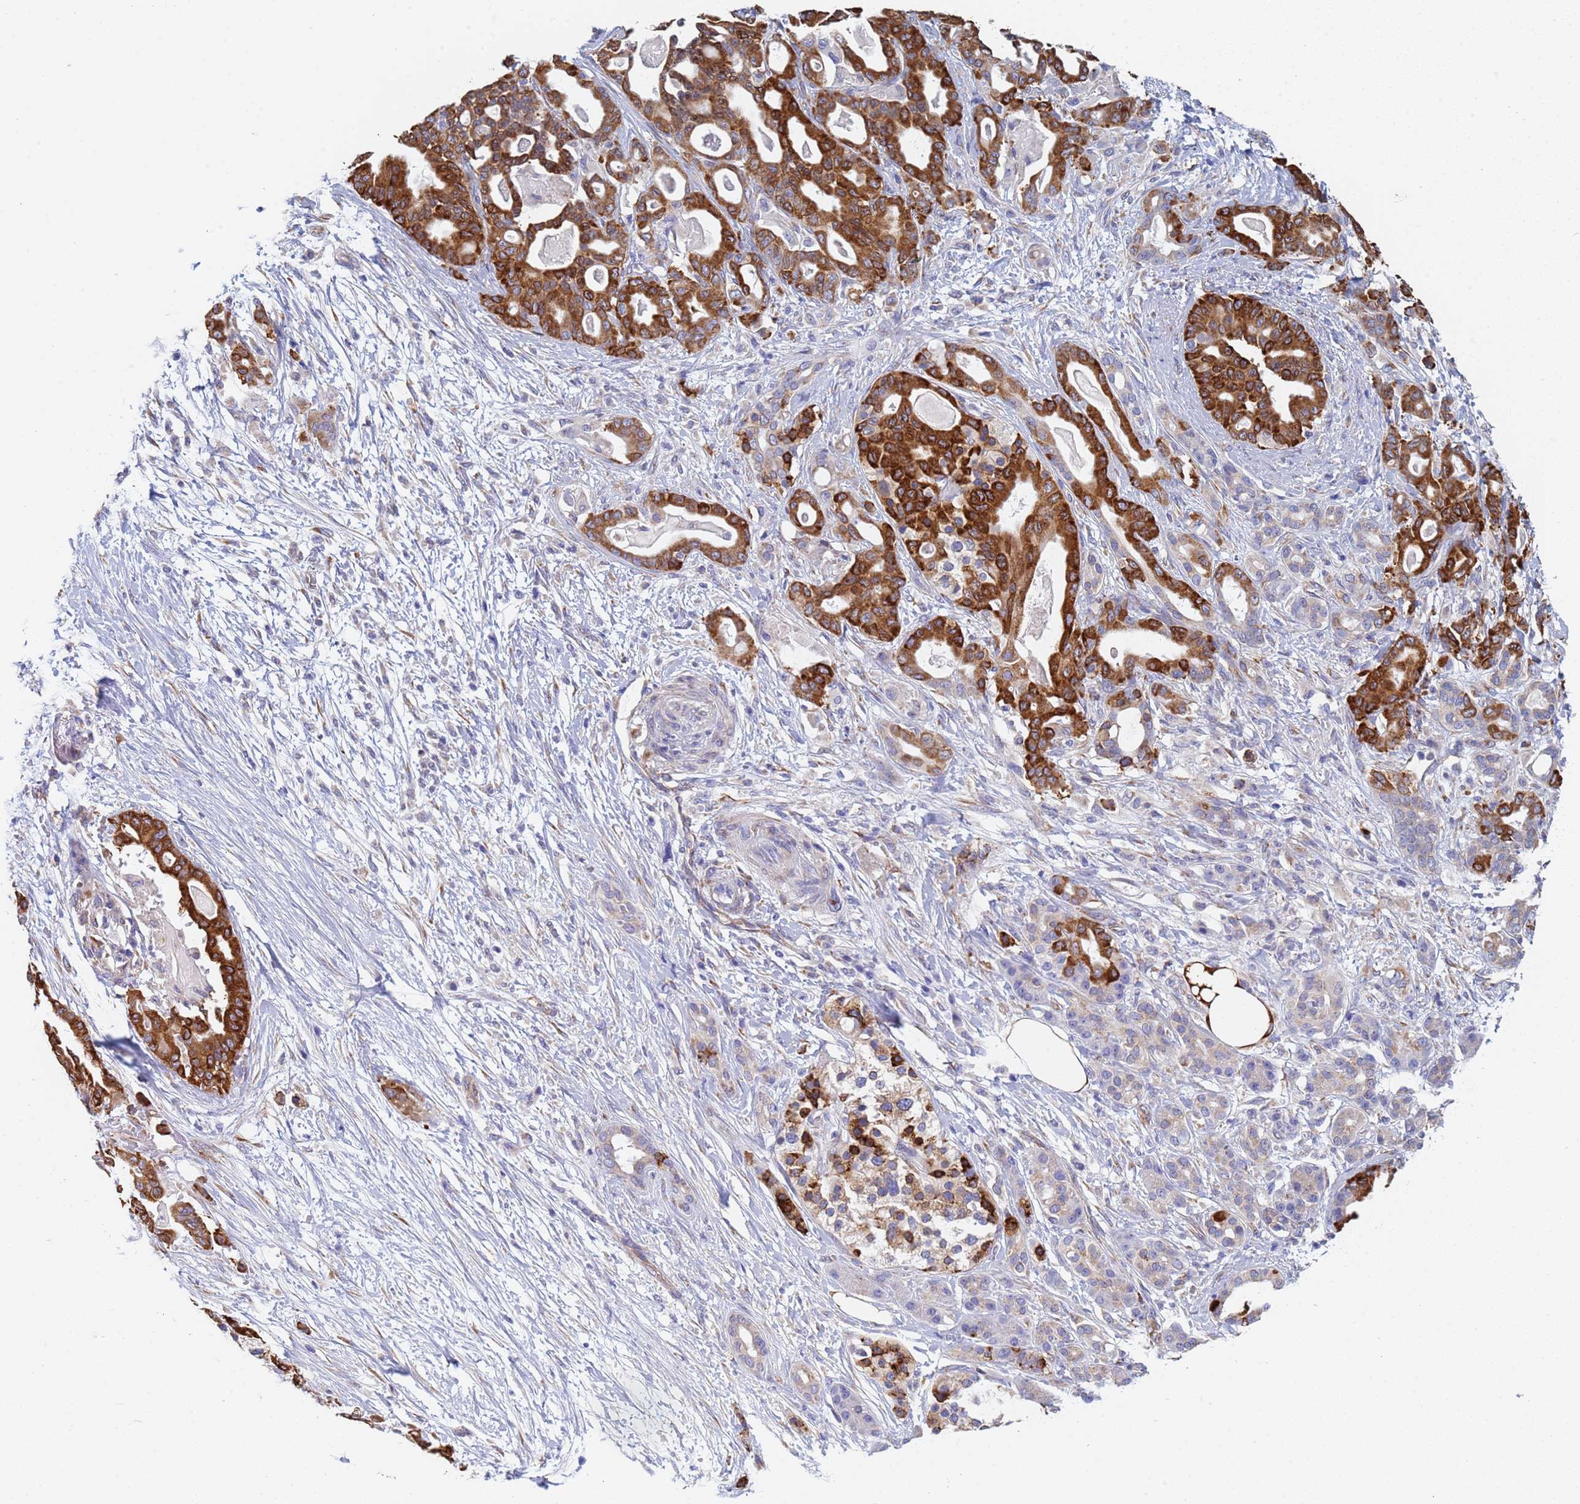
{"staining": {"intensity": "strong", "quantity": ">75%", "location": "cytoplasmic/membranous"}, "tissue": "pancreatic cancer", "cell_type": "Tumor cells", "image_type": "cancer", "snomed": [{"axis": "morphology", "description": "Adenocarcinoma, NOS"}, {"axis": "topography", "description": "Pancreas"}], "caption": "A brown stain labels strong cytoplasmic/membranous positivity of a protein in pancreatic adenocarcinoma tumor cells.", "gene": "GDAP2", "patient": {"sex": "male", "age": 63}}